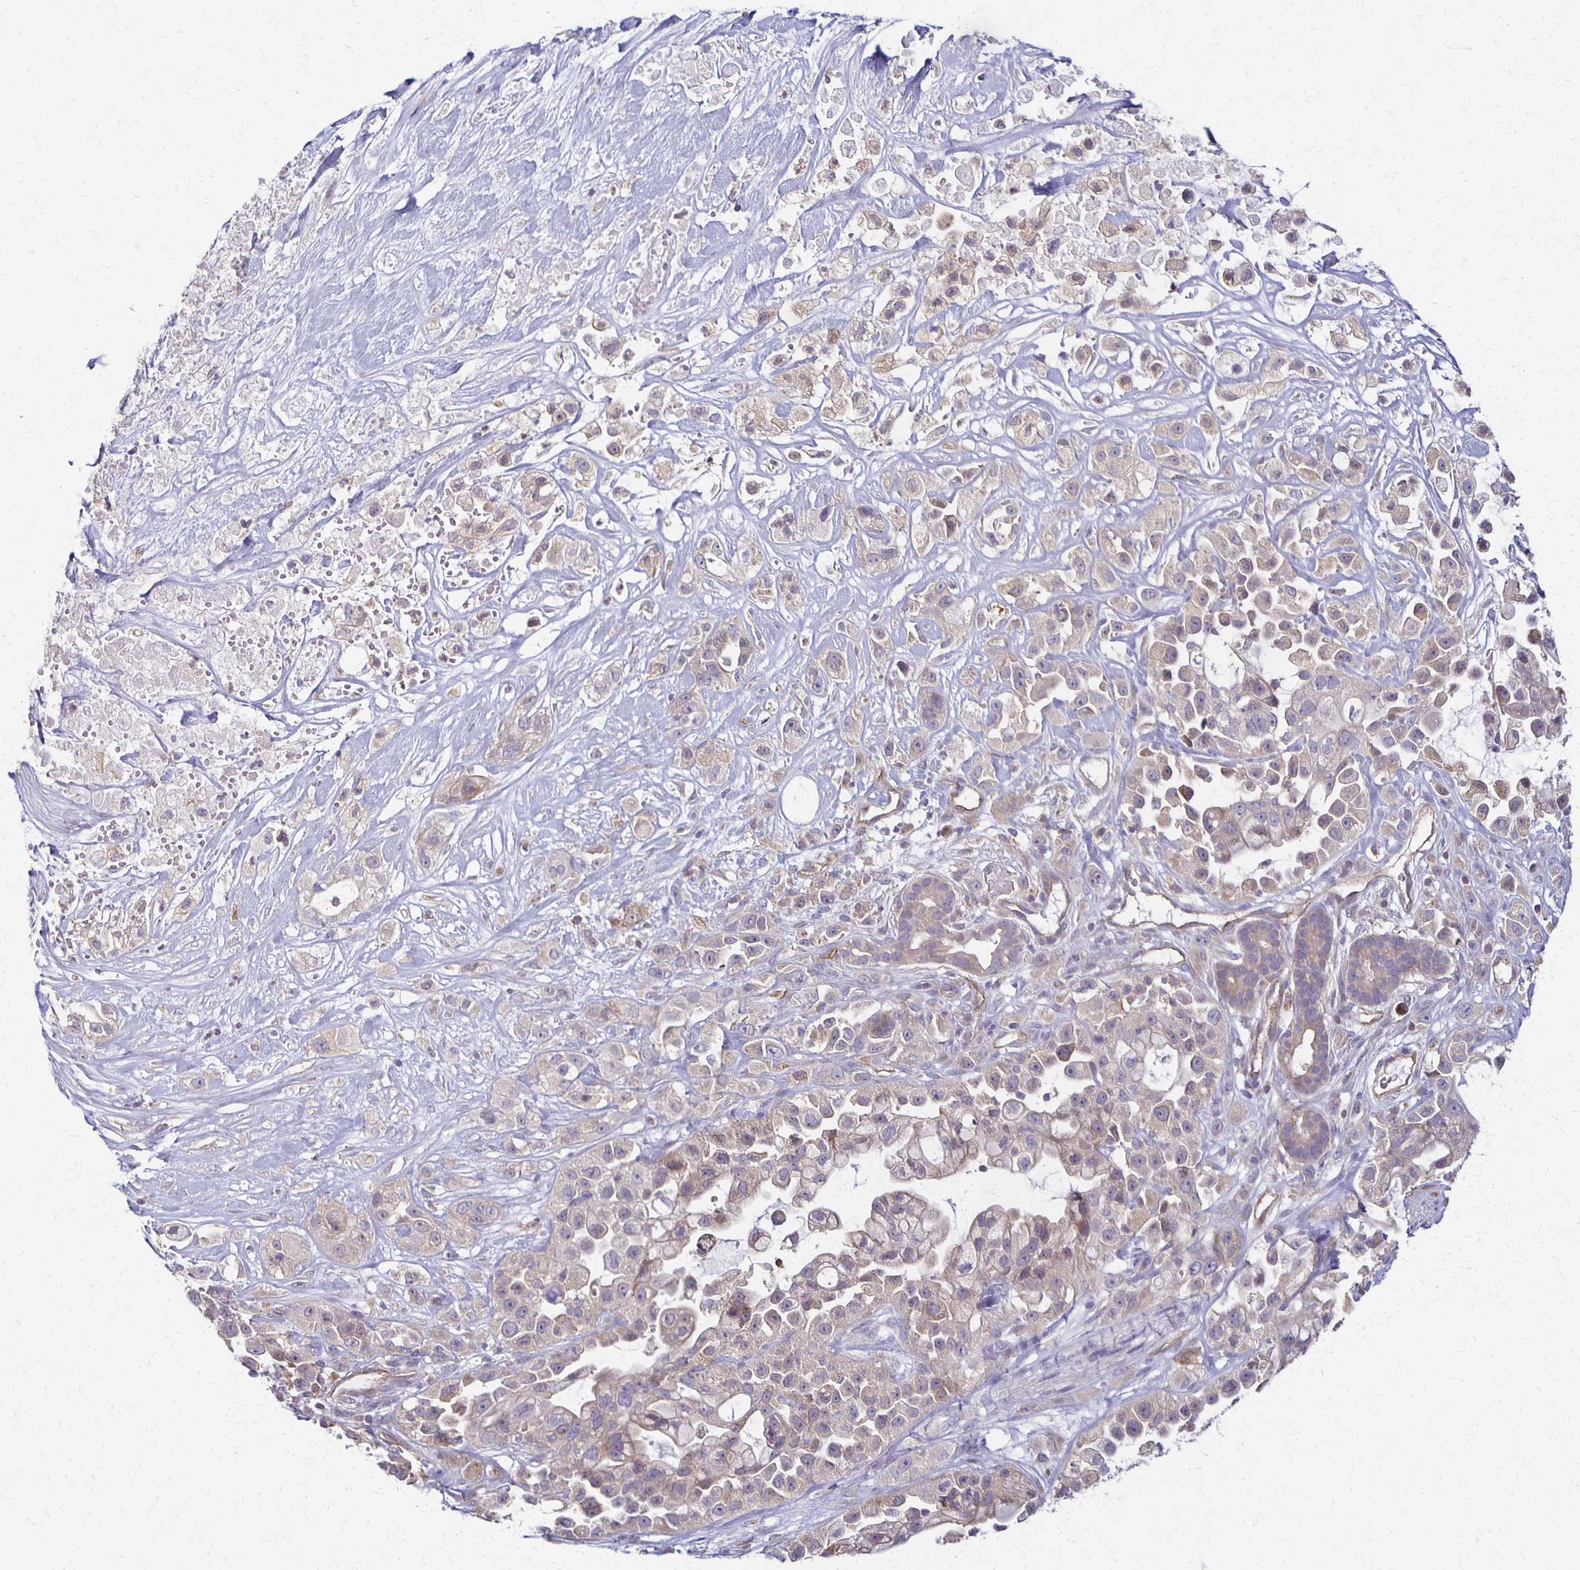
{"staining": {"intensity": "weak", "quantity": ">75%", "location": "cytoplasmic/membranous"}, "tissue": "pancreatic cancer", "cell_type": "Tumor cells", "image_type": "cancer", "snomed": [{"axis": "morphology", "description": "Adenocarcinoma, NOS"}, {"axis": "topography", "description": "Pancreas"}], "caption": "A low amount of weak cytoplasmic/membranous expression is present in about >75% of tumor cells in pancreatic adenocarcinoma tissue. (Stains: DAB in brown, nuclei in blue, Microscopy: brightfield microscopy at high magnification).", "gene": "GPX4", "patient": {"sex": "male", "age": 44}}